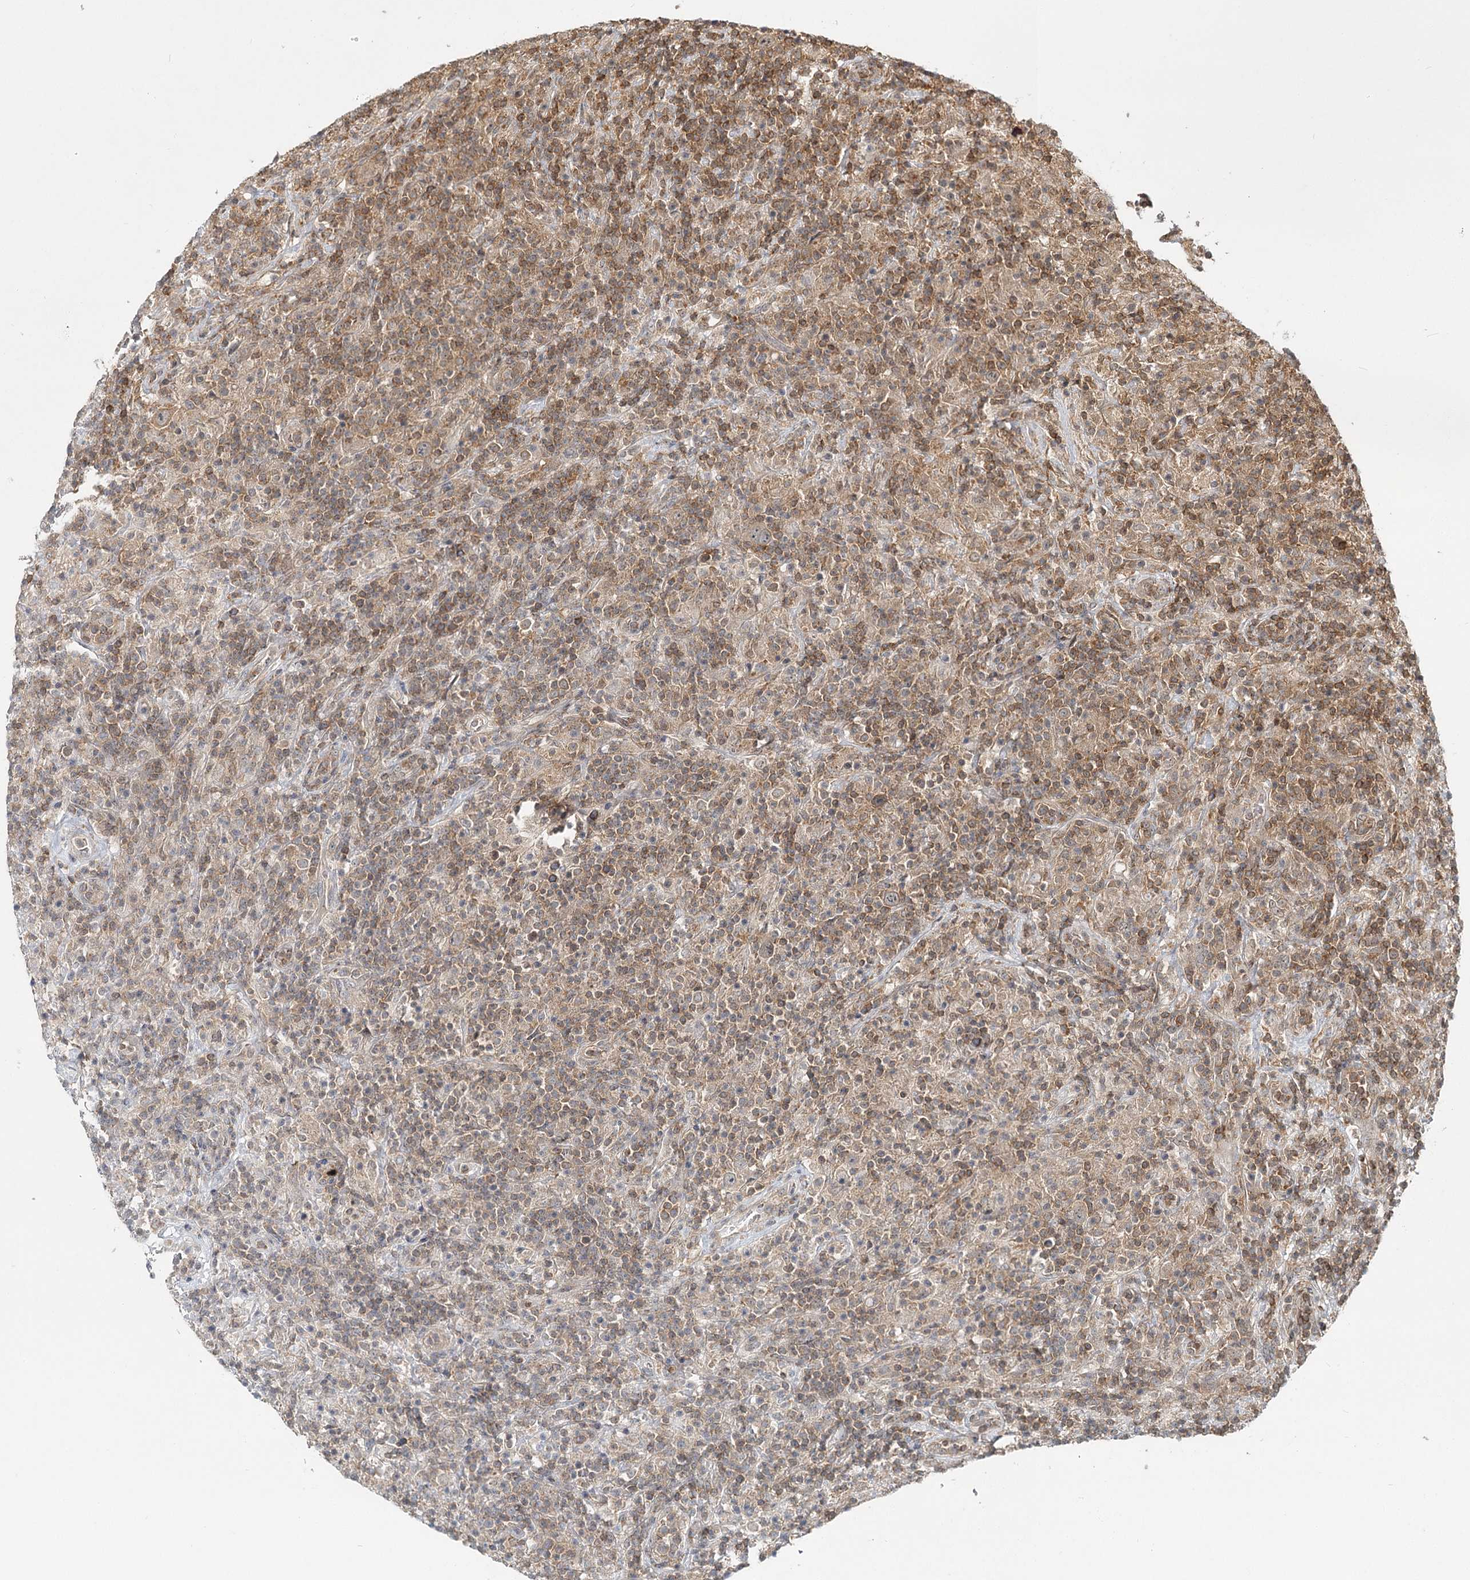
{"staining": {"intensity": "weak", "quantity": "25%-75%", "location": "cytoplasmic/membranous"}, "tissue": "lymphoma", "cell_type": "Tumor cells", "image_type": "cancer", "snomed": [{"axis": "morphology", "description": "Hodgkin's disease, NOS"}, {"axis": "topography", "description": "Lymph node"}], "caption": "IHC of human lymphoma reveals low levels of weak cytoplasmic/membranous staining in about 25%-75% of tumor cells.", "gene": "FAM120B", "patient": {"sex": "male", "age": 70}}